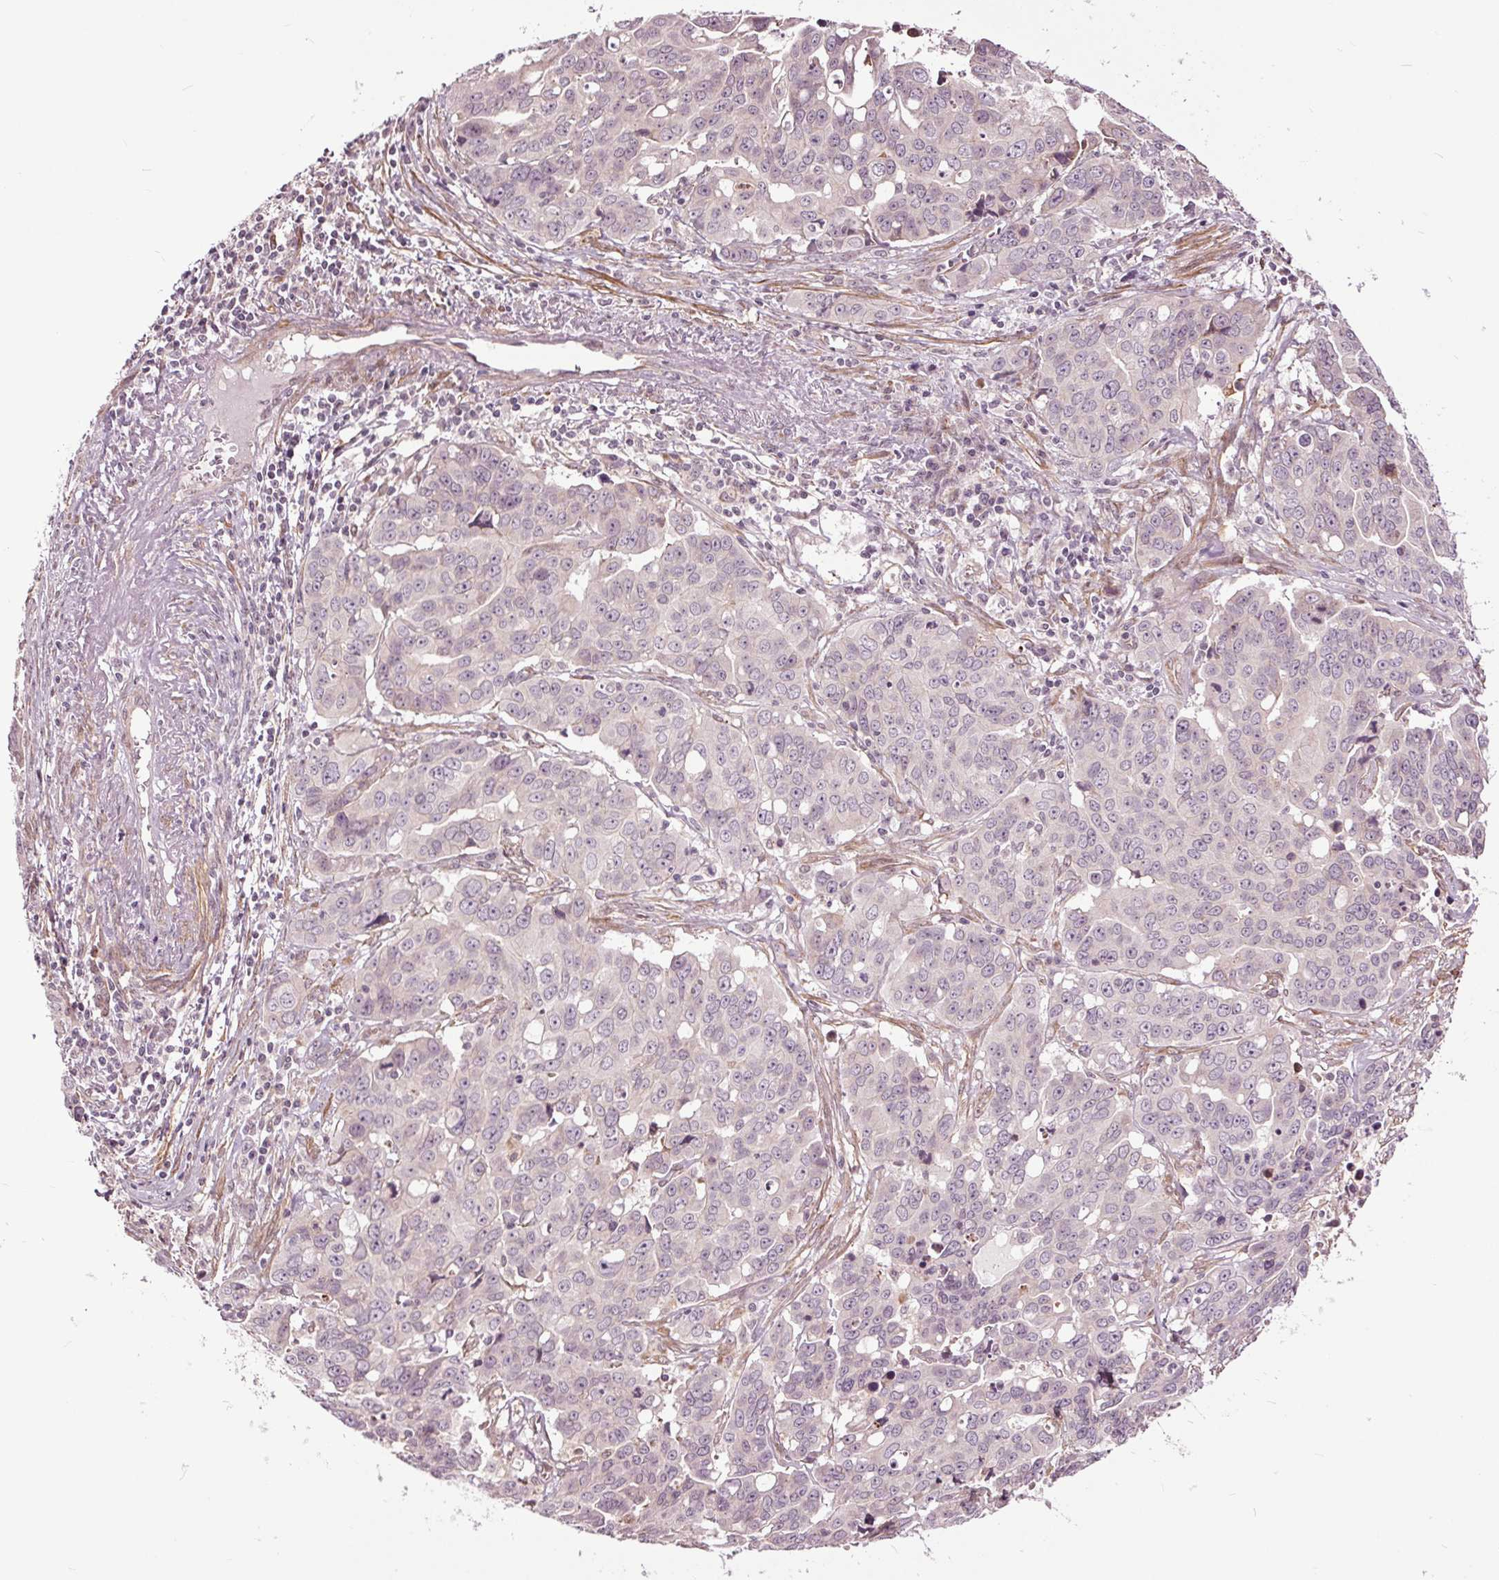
{"staining": {"intensity": "negative", "quantity": "none", "location": "none"}, "tissue": "ovarian cancer", "cell_type": "Tumor cells", "image_type": "cancer", "snomed": [{"axis": "morphology", "description": "Carcinoma, endometroid"}, {"axis": "topography", "description": "Ovary"}], "caption": "An immunohistochemistry histopathology image of ovarian endometroid carcinoma is shown. There is no staining in tumor cells of ovarian endometroid carcinoma.", "gene": "HAUS5", "patient": {"sex": "female", "age": 78}}